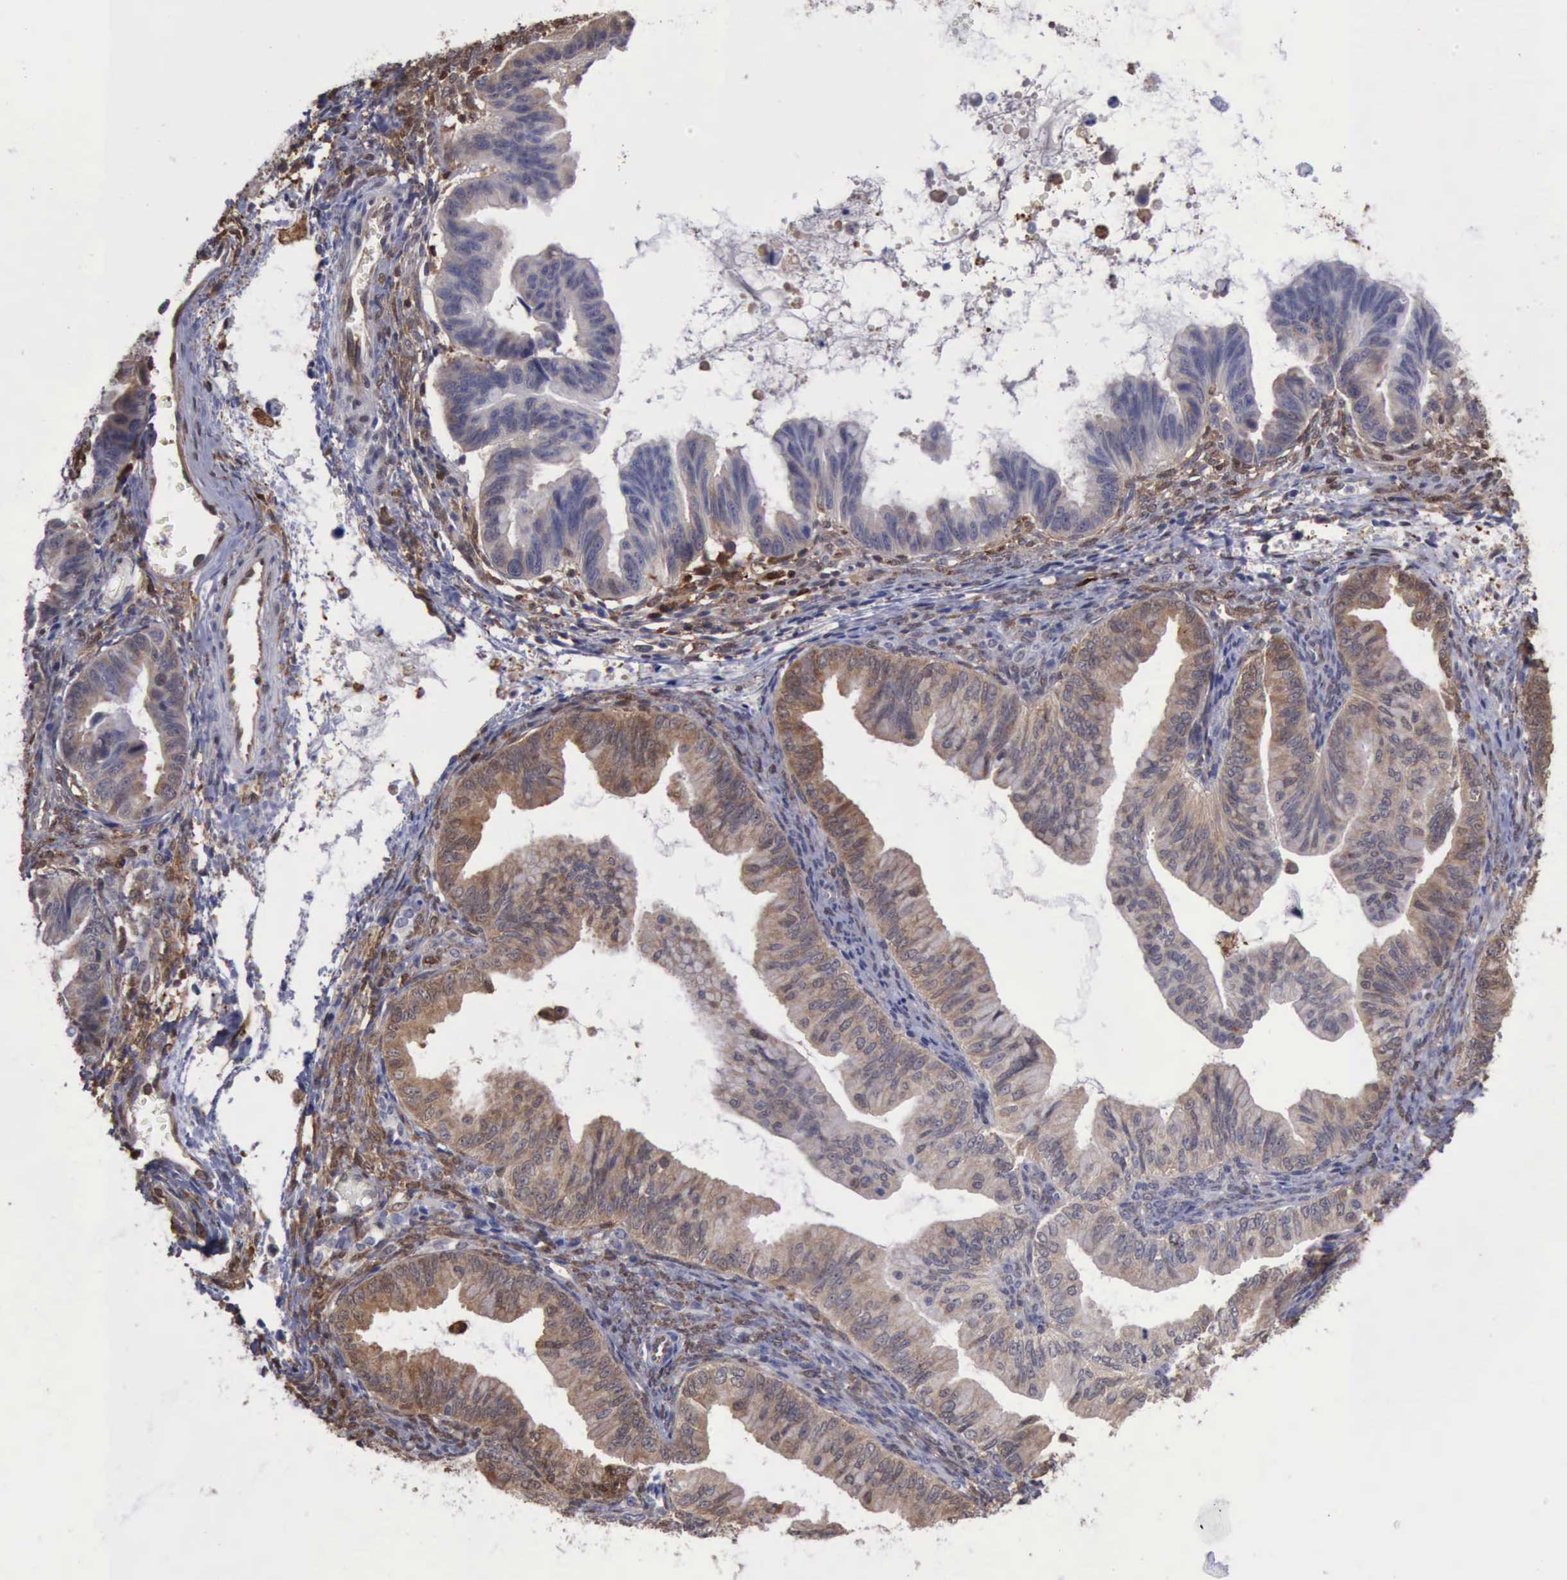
{"staining": {"intensity": "weak", "quantity": "25%-75%", "location": "cytoplasmic/membranous"}, "tissue": "ovarian cancer", "cell_type": "Tumor cells", "image_type": "cancer", "snomed": [{"axis": "morphology", "description": "Cystadenocarcinoma, mucinous, NOS"}, {"axis": "topography", "description": "Ovary"}], "caption": "Immunohistochemical staining of ovarian mucinous cystadenocarcinoma exhibits low levels of weak cytoplasmic/membranous expression in about 25%-75% of tumor cells. The staining was performed using DAB (3,3'-diaminobenzidine), with brown indicating positive protein expression. Nuclei are stained blue with hematoxylin.", "gene": "STAT1", "patient": {"sex": "female", "age": 36}}